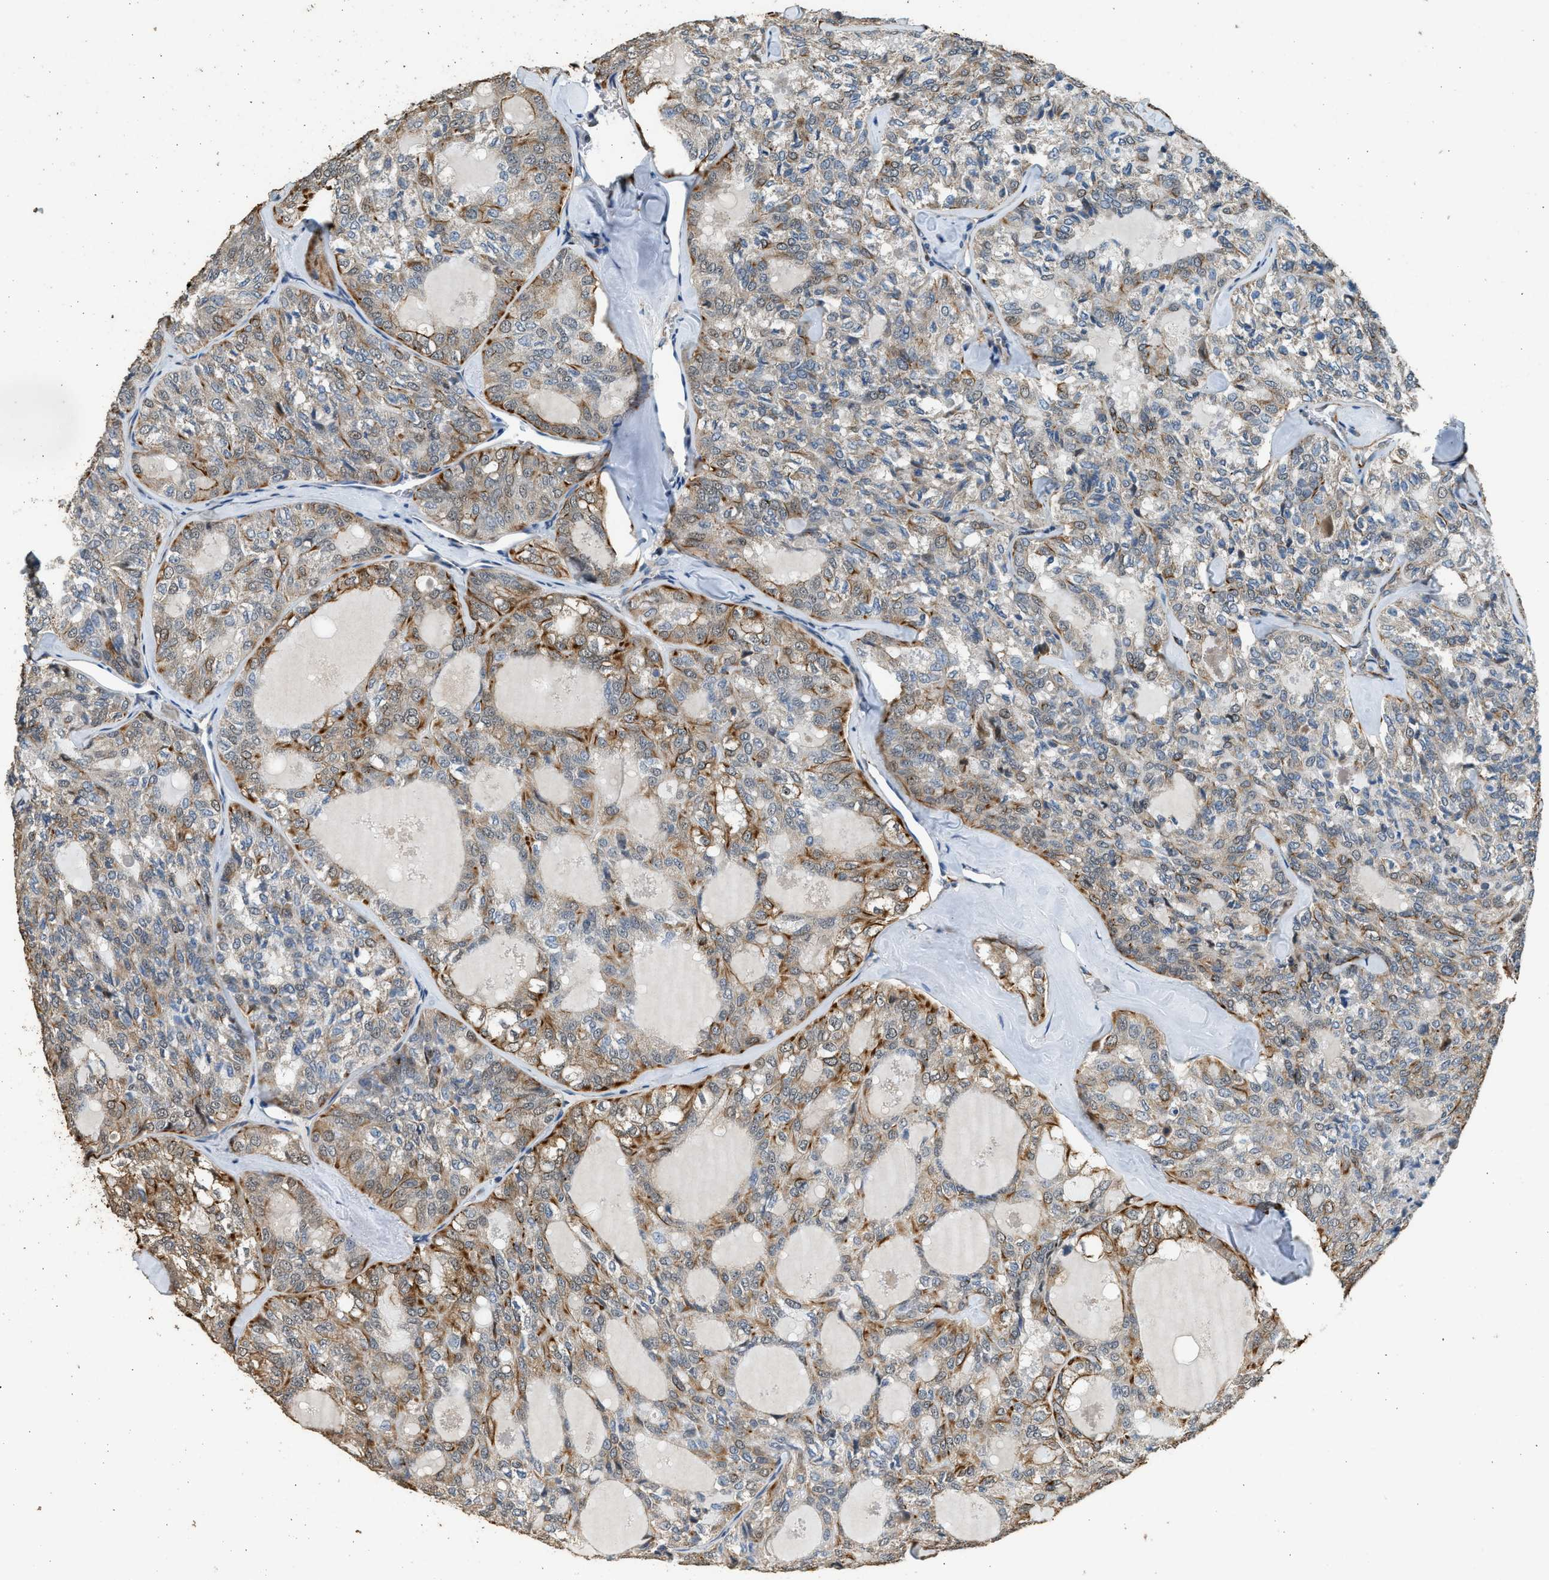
{"staining": {"intensity": "moderate", "quantity": "25%-75%", "location": "cytoplasmic/membranous"}, "tissue": "thyroid cancer", "cell_type": "Tumor cells", "image_type": "cancer", "snomed": [{"axis": "morphology", "description": "Follicular adenoma carcinoma, NOS"}, {"axis": "topography", "description": "Thyroid gland"}], "caption": "About 25%-75% of tumor cells in thyroid follicular adenoma carcinoma demonstrate moderate cytoplasmic/membranous protein expression as visualized by brown immunohistochemical staining.", "gene": "PCLO", "patient": {"sex": "male", "age": 75}}